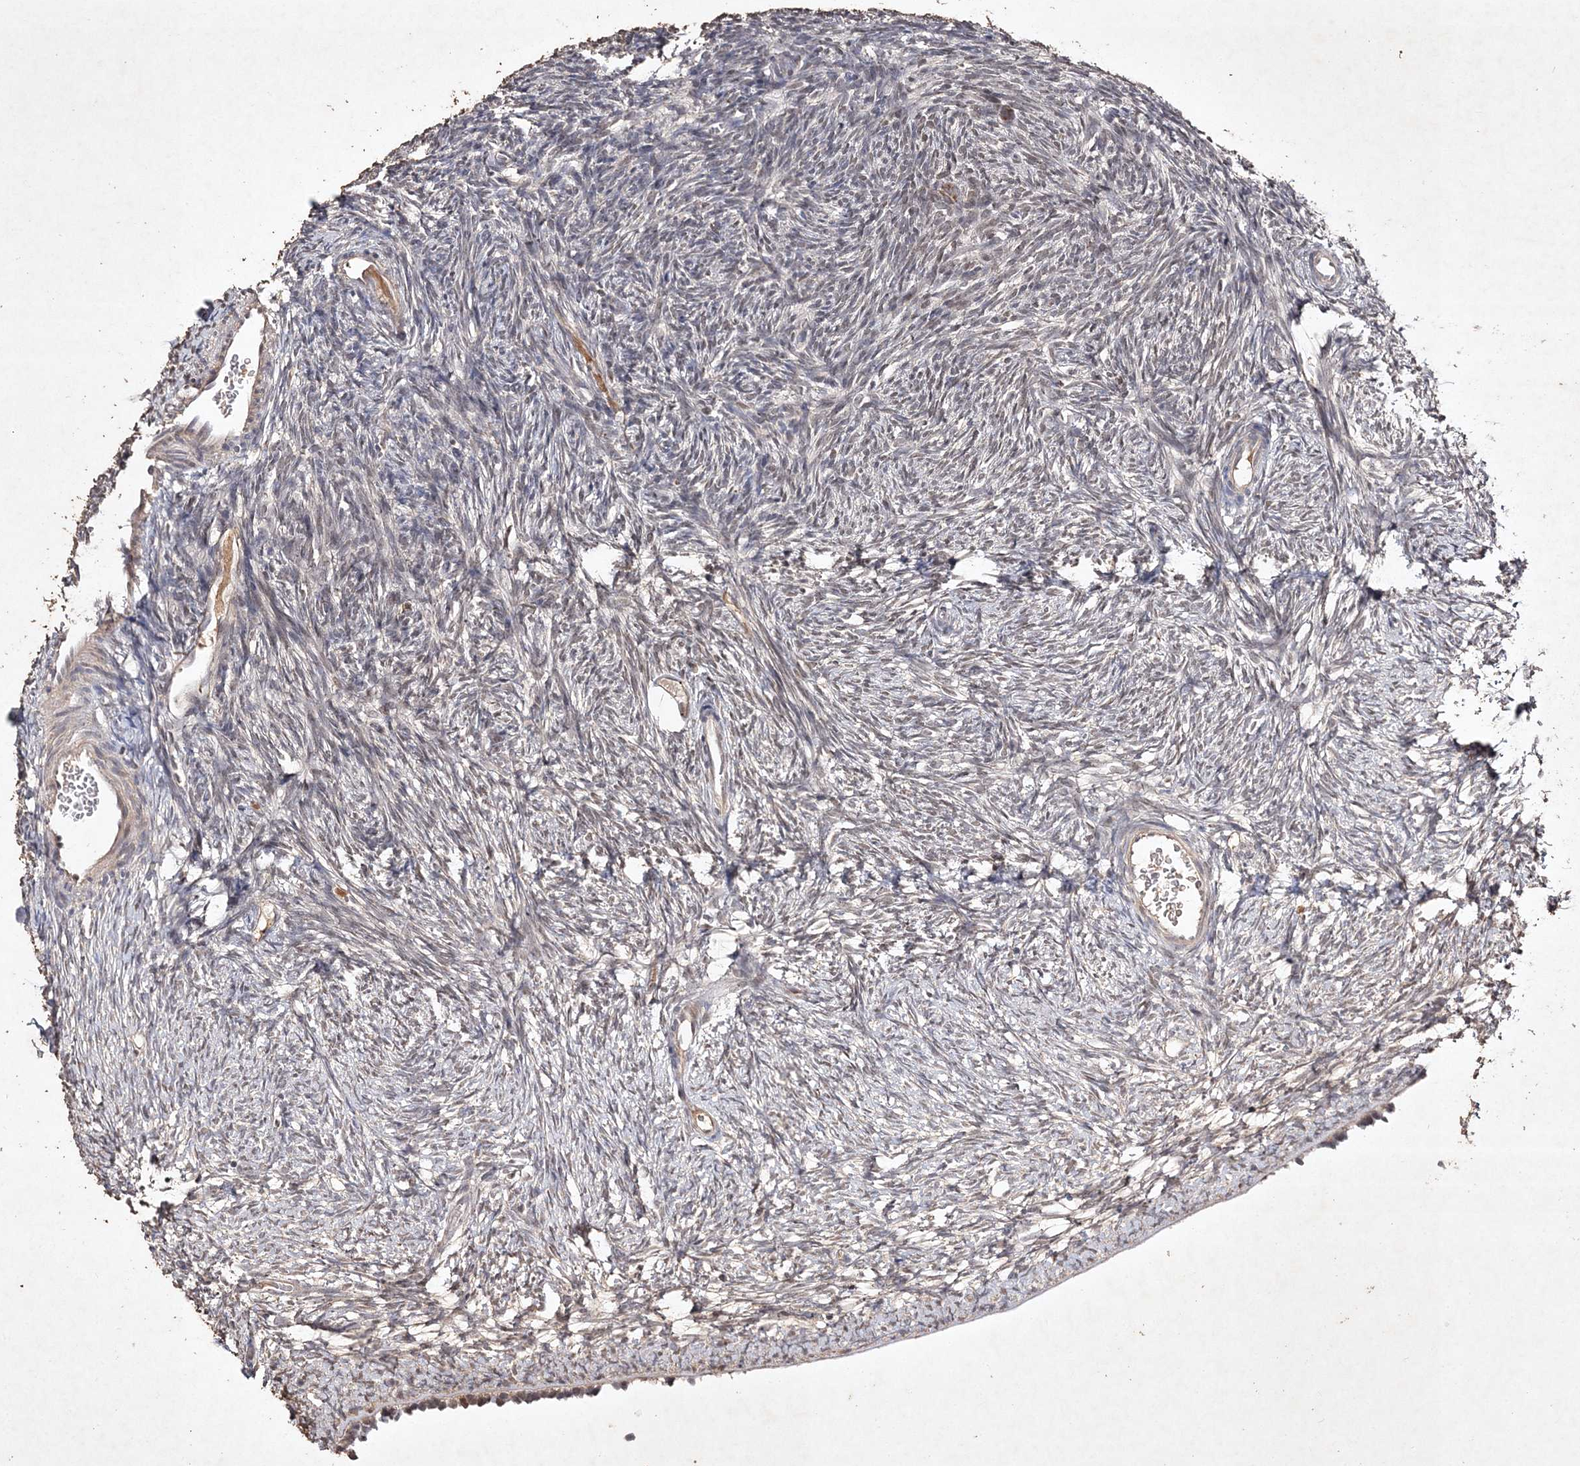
{"staining": {"intensity": "weak", "quantity": ">75%", "location": "cytoplasmic/membranous"}, "tissue": "ovary", "cell_type": "Follicle cells", "image_type": "normal", "snomed": [{"axis": "morphology", "description": "Normal tissue, NOS"}, {"axis": "topography", "description": "Ovary"}], "caption": "Immunohistochemistry of benign ovary demonstrates low levels of weak cytoplasmic/membranous staining in approximately >75% of follicle cells. Immunohistochemistry stains the protein in brown and the nuclei are stained blue.", "gene": "C3orf38", "patient": {"sex": "female", "age": 34}}